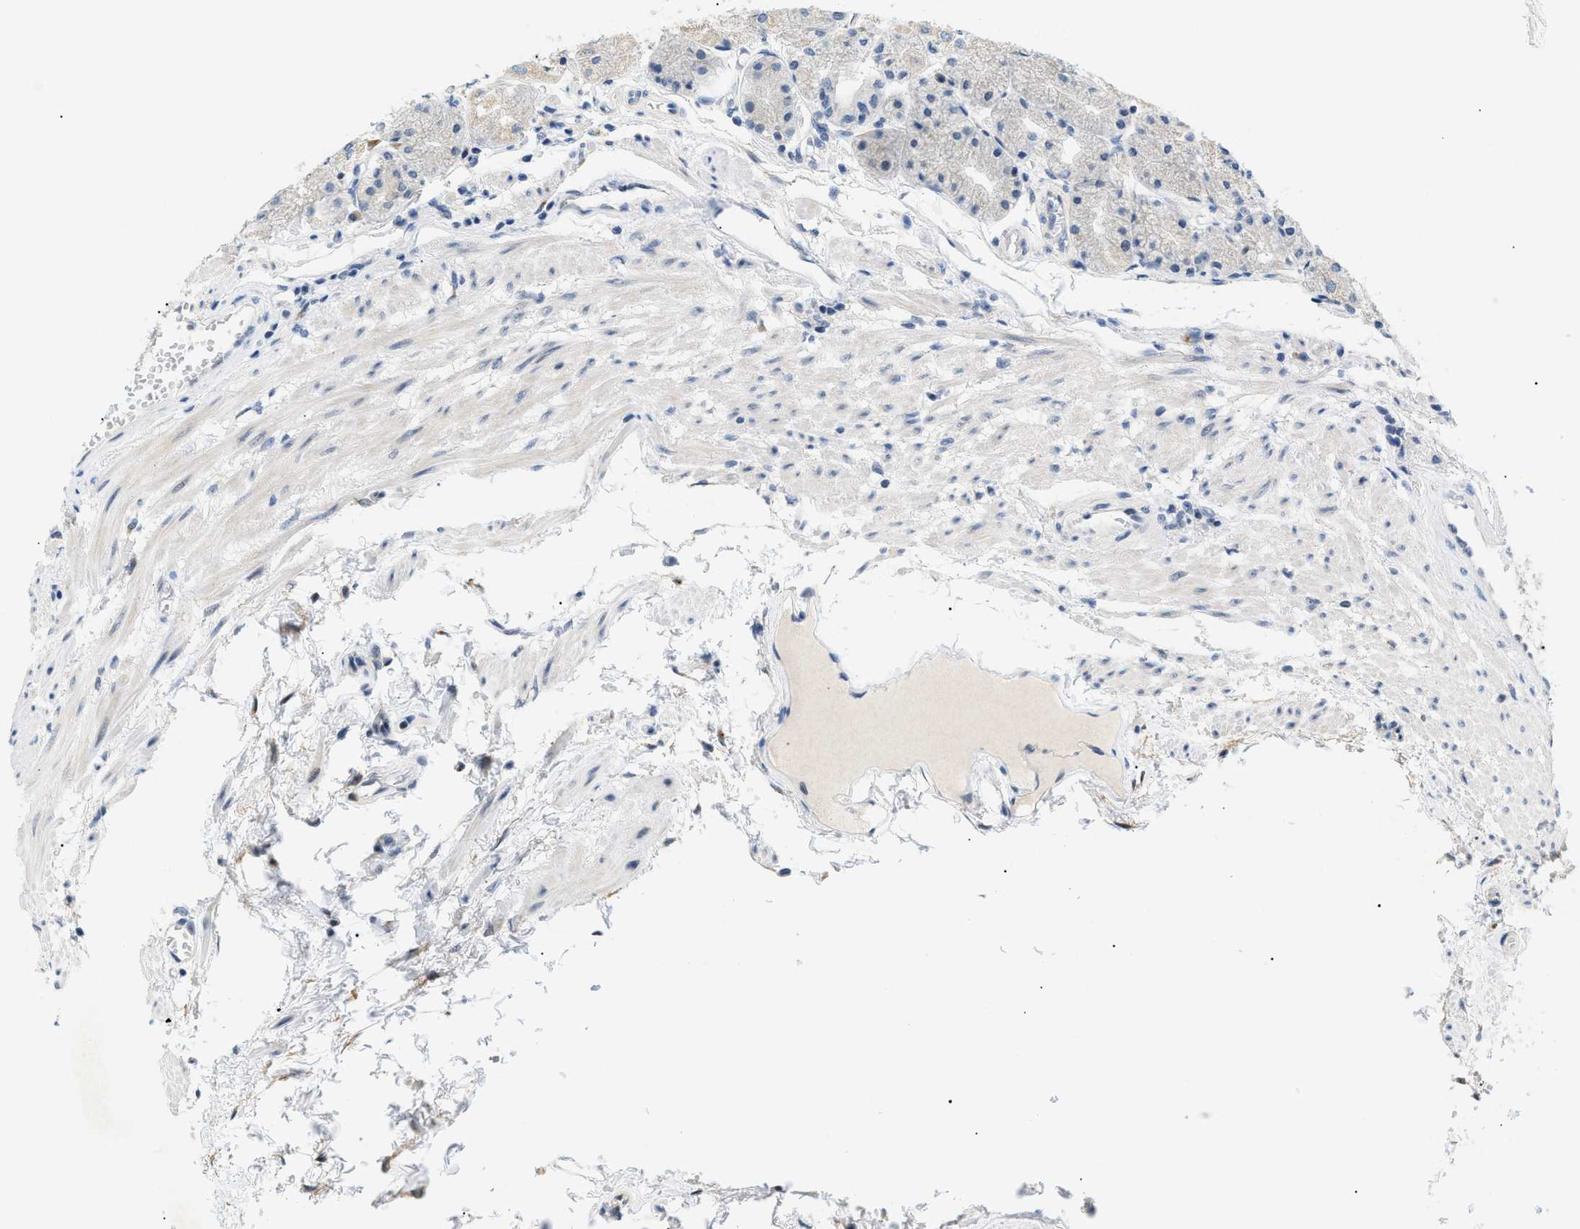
{"staining": {"intensity": "weak", "quantity": "25%-75%", "location": "cytoplasmic/membranous"}, "tissue": "stomach", "cell_type": "Glandular cells", "image_type": "normal", "snomed": [{"axis": "morphology", "description": "Normal tissue, NOS"}, {"axis": "topography", "description": "Stomach, upper"}], "caption": "Immunohistochemical staining of benign stomach exhibits 25%-75% levels of weak cytoplasmic/membranous protein positivity in approximately 25%-75% of glandular cells.", "gene": "ZBTB11", "patient": {"sex": "male", "age": 72}}